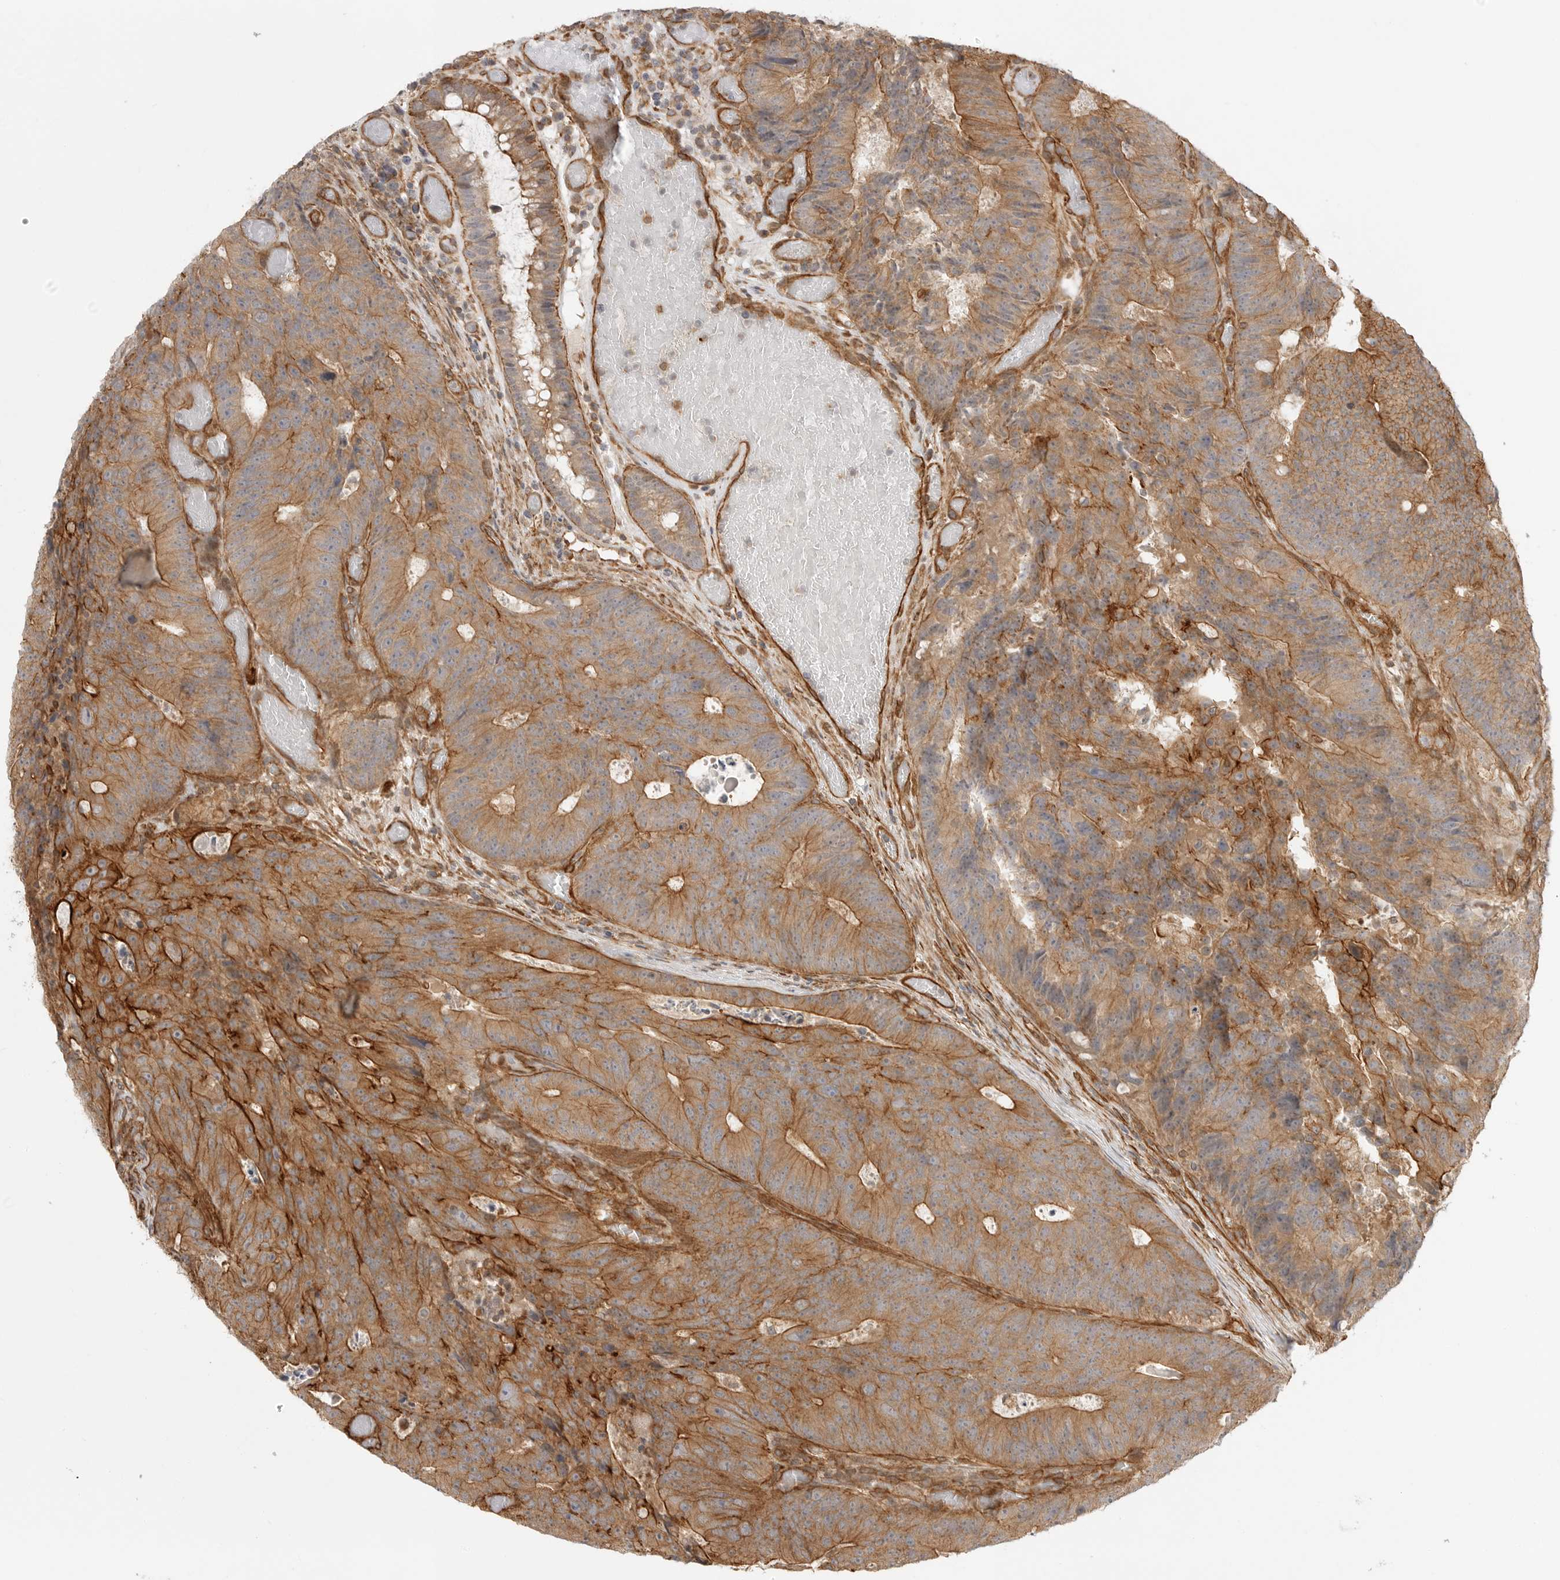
{"staining": {"intensity": "moderate", "quantity": ">75%", "location": "cytoplasmic/membranous"}, "tissue": "colorectal cancer", "cell_type": "Tumor cells", "image_type": "cancer", "snomed": [{"axis": "morphology", "description": "Adenocarcinoma, NOS"}, {"axis": "topography", "description": "Colon"}], "caption": "Protein expression analysis of human colorectal cancer reveals moderate cytoplasmic/membranous expression in about >75% of tumor cells.", "gene": "ATOH7", "patient": {"sex": "male", "age": 87}}